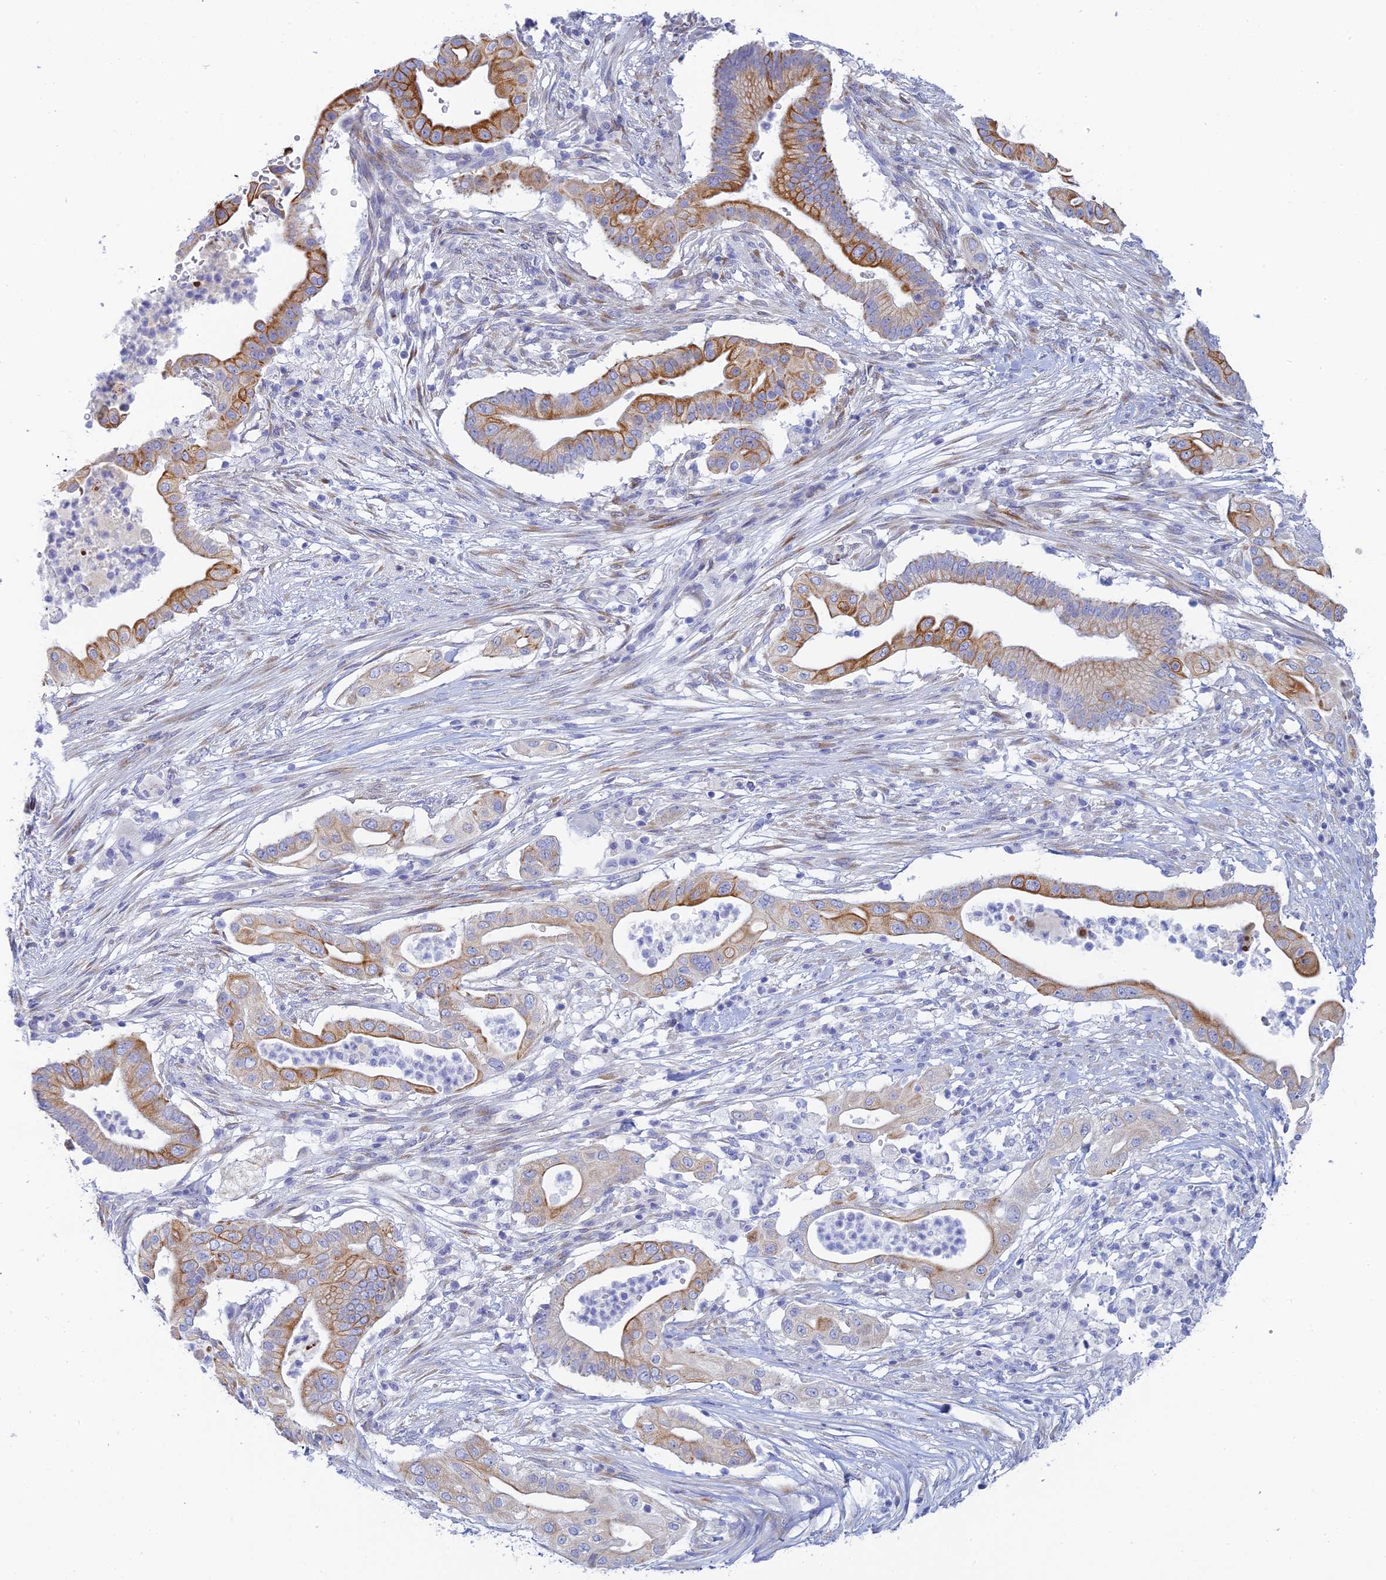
{"staining": {"intensity": "strong", "quantity": "25%-75%", "location": "cytoplasmic/membranous"}, "tissue": "pancreatic cancer", "cell_type": "Tumor cells", "image_type": "cancer", "snomed": [{"axis": "morphology", "description": "Adenocarcinoma, NOS"}, {"axis": "topography", "description": "Pancreas"}], "caption": "The immunohistochemical stain highlights strong cytoplasmic/membranous positivity in tumor cells of pancreatic cancer tissue.", "gene": "CEP152", "patient": {"sex": "male", "age": 68}}